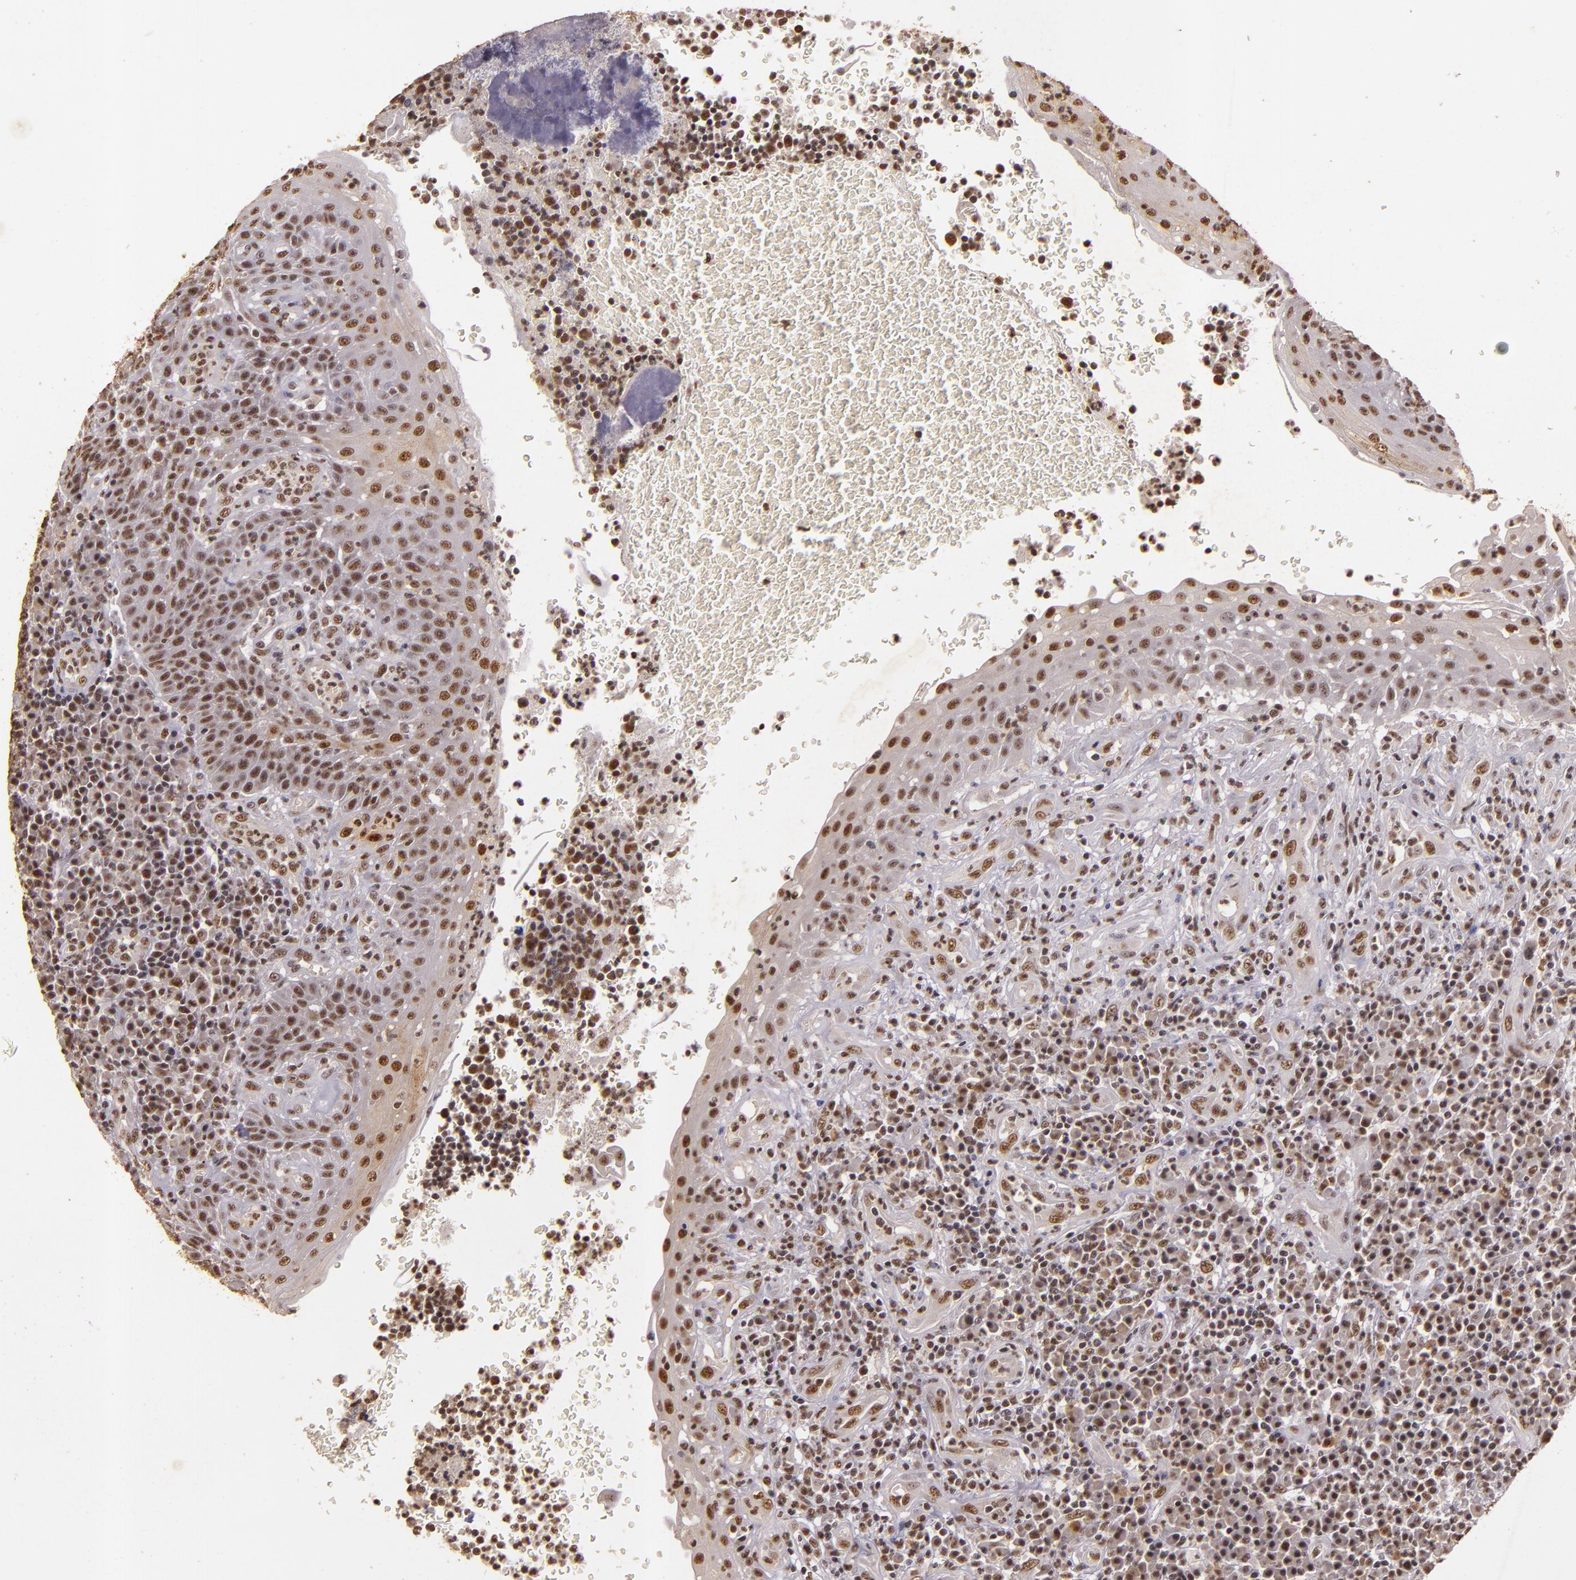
{"staining": {"intensity": "moderate", "quantity": ">75%", "location": "nuclear"}, "tissue": "tonsil", "cell_type": "Germinal center cells", "image_type": "normal", "snomed": [{"axis": "morphology", "description": "Normal tissue, NOS"}, {"axis": "topography", "description": "Tonsil"}], "caption": "Tonsil stained with DAB immunohistochemistry demonstrates medium levels of moderate nuclear positivity in approximately >75% of germinal center cells. The protein of interest is stained brown, and the nuclei are stained in blue (DAB IHC with brightfield microscopy, high magnification).", "gene": "CBX3", "patient": {"sex": "female", "age": 40}}